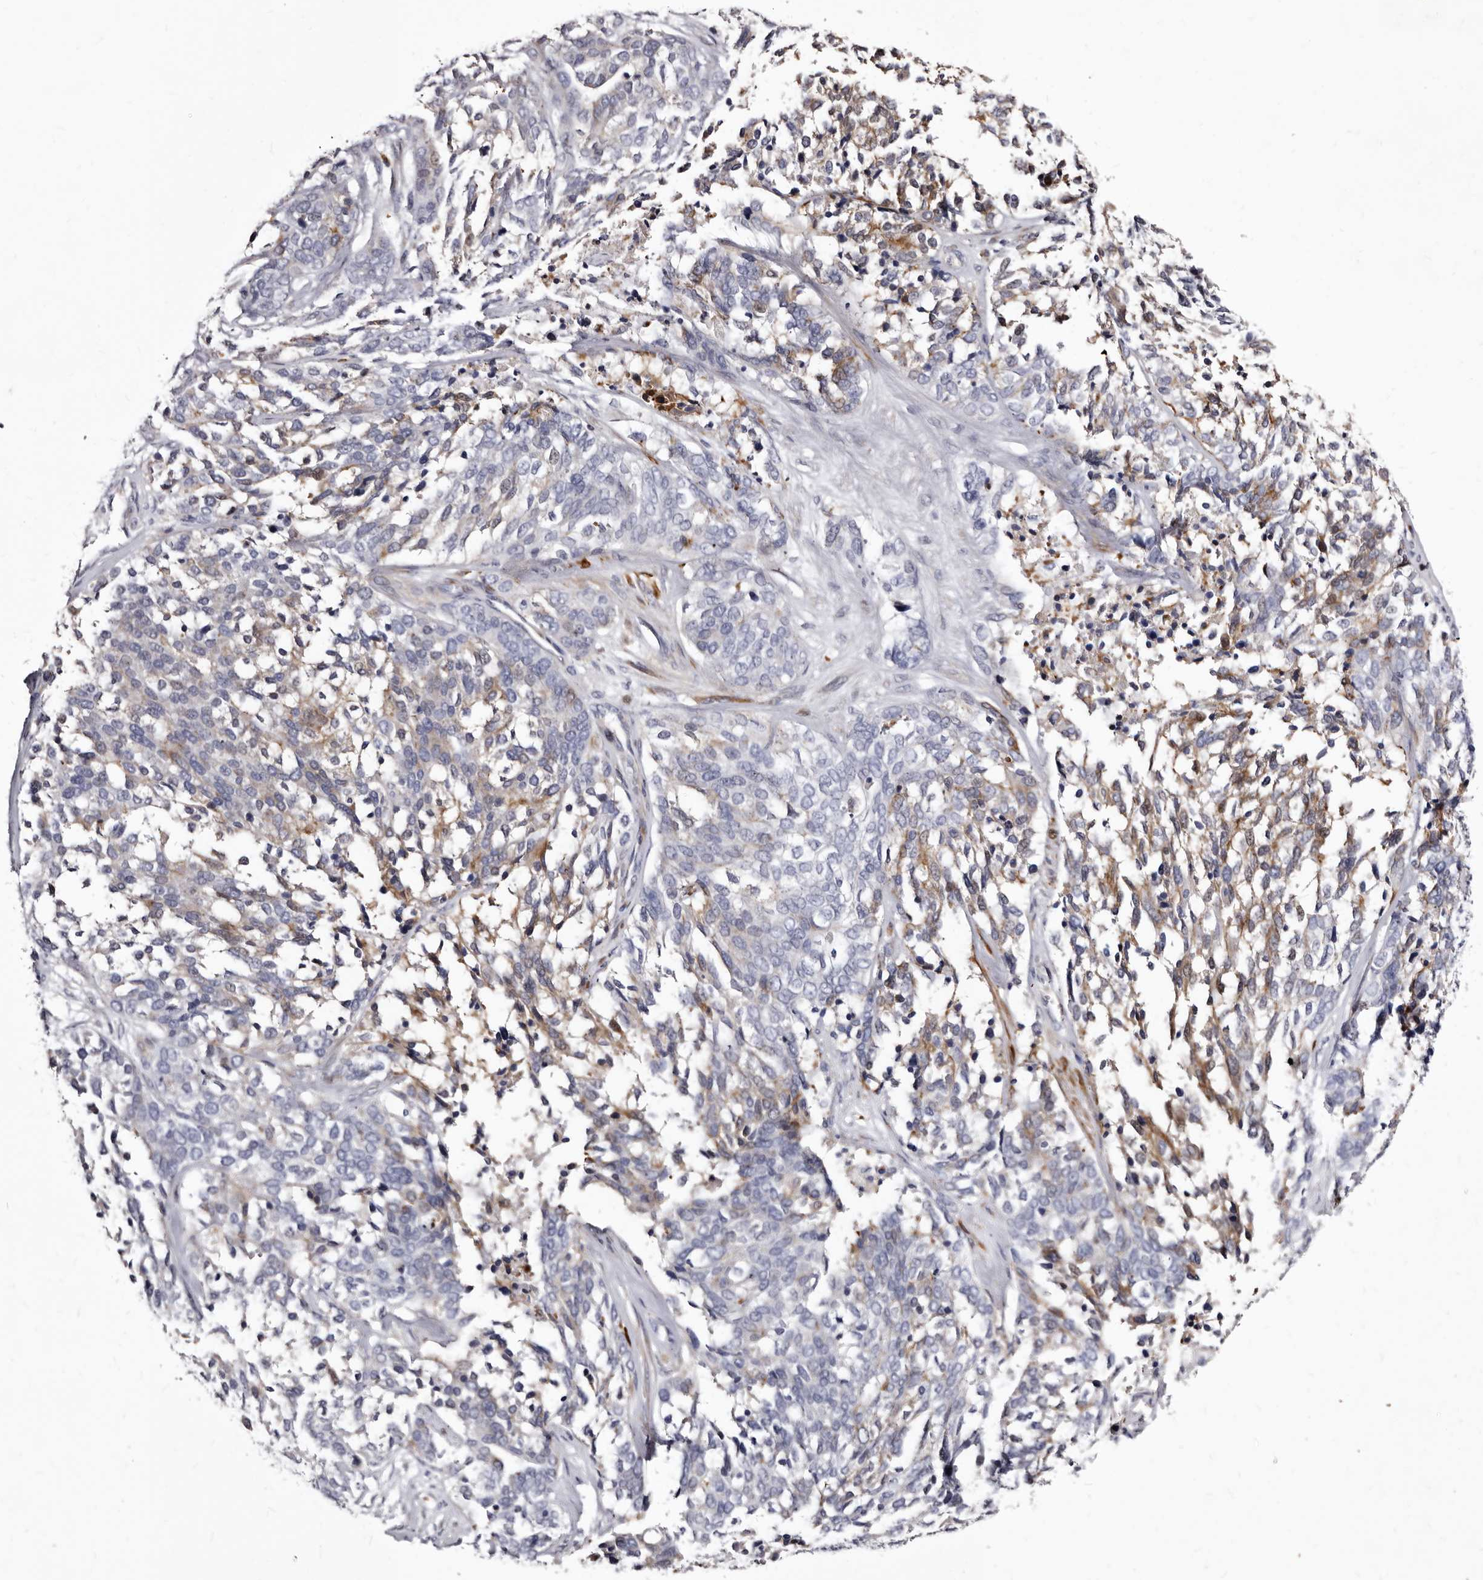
{"staining": {"intensity": "moderate", "quantity": "<25%", "location": "cytoplasmic/membranous"}, "tissue": "ovarian cancer", "cell_type": "Tumor cells", "image_type": "cancer", "snomed": [{"axis": "morphology", "description": "Cystadenocarcinoma, serous, NOS"}, {"axis": "topography", "description": "Ovary"}], "caption": "A low amount of moderate cytoplasmic/membranous expression is seen in approximately <25% of tumor cells in serous cystadenocarcinoma (ovarian) tissue. (Brightfield microscopy of DAB IHC at high magnification).", "gene": "AUNIP", "patient": {"sex": "female", "age": 44}}